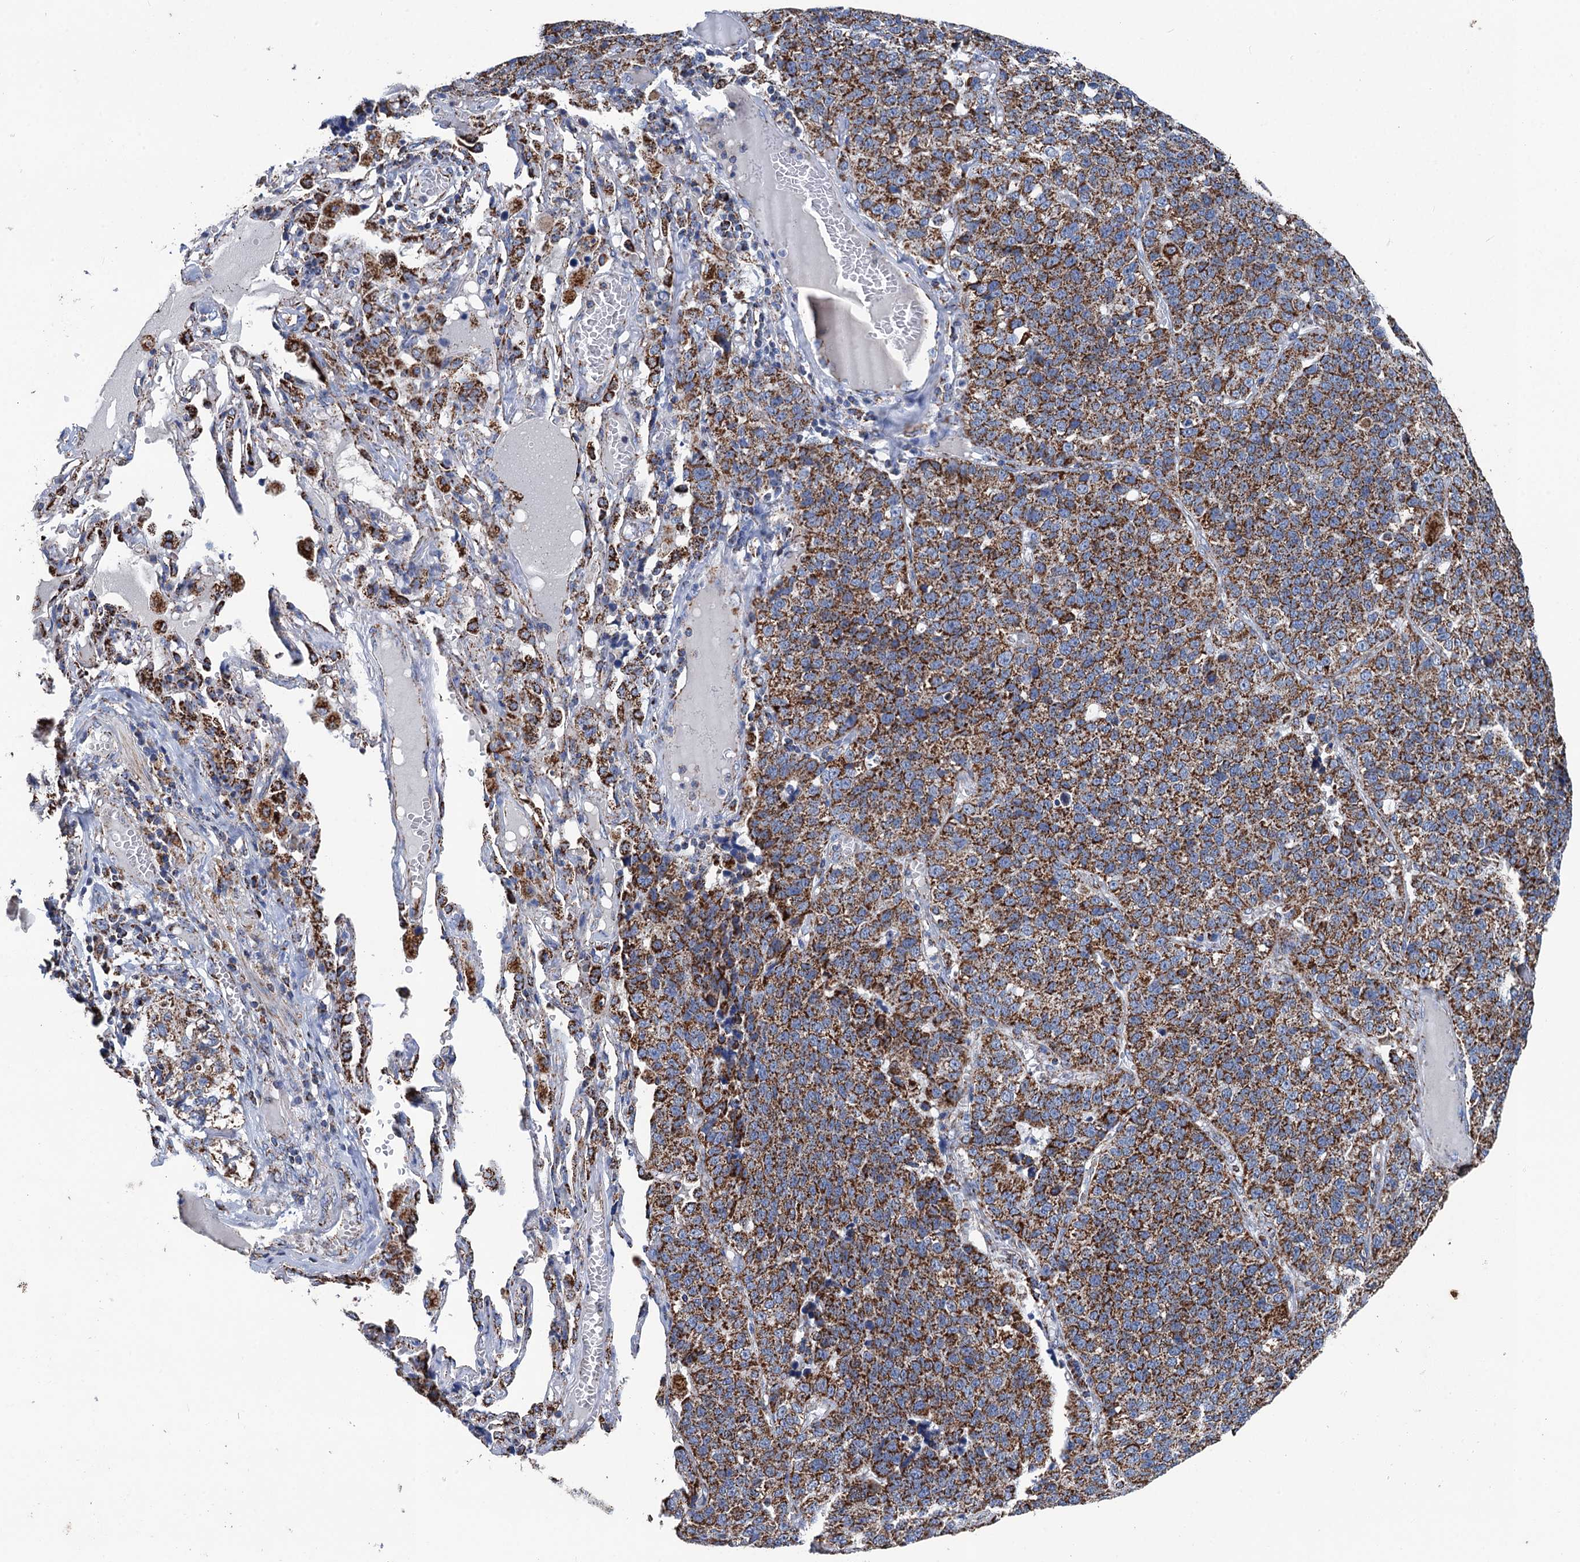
{"staining": {"intensity": "moderate", "quantity": ">75%", "location": "cytoplasmic/membranous"}, "tissue": "lung cancer", "cell_type": "Tumor cells", "image_type": "cancer", "snomed": [{"axis": "morphology", "description": "Adenocarcinoma, NOS"}, {"axis": "topography", "description": "Lung"}], "caption": "Protein analysis of adenocarcinoma (lung) tissue reveals moderate cytoplasmic/membranous expression in approximately >75% of tumor cells.", "gene": "IVD", "patient": {"sex": "male", "age": 49}}